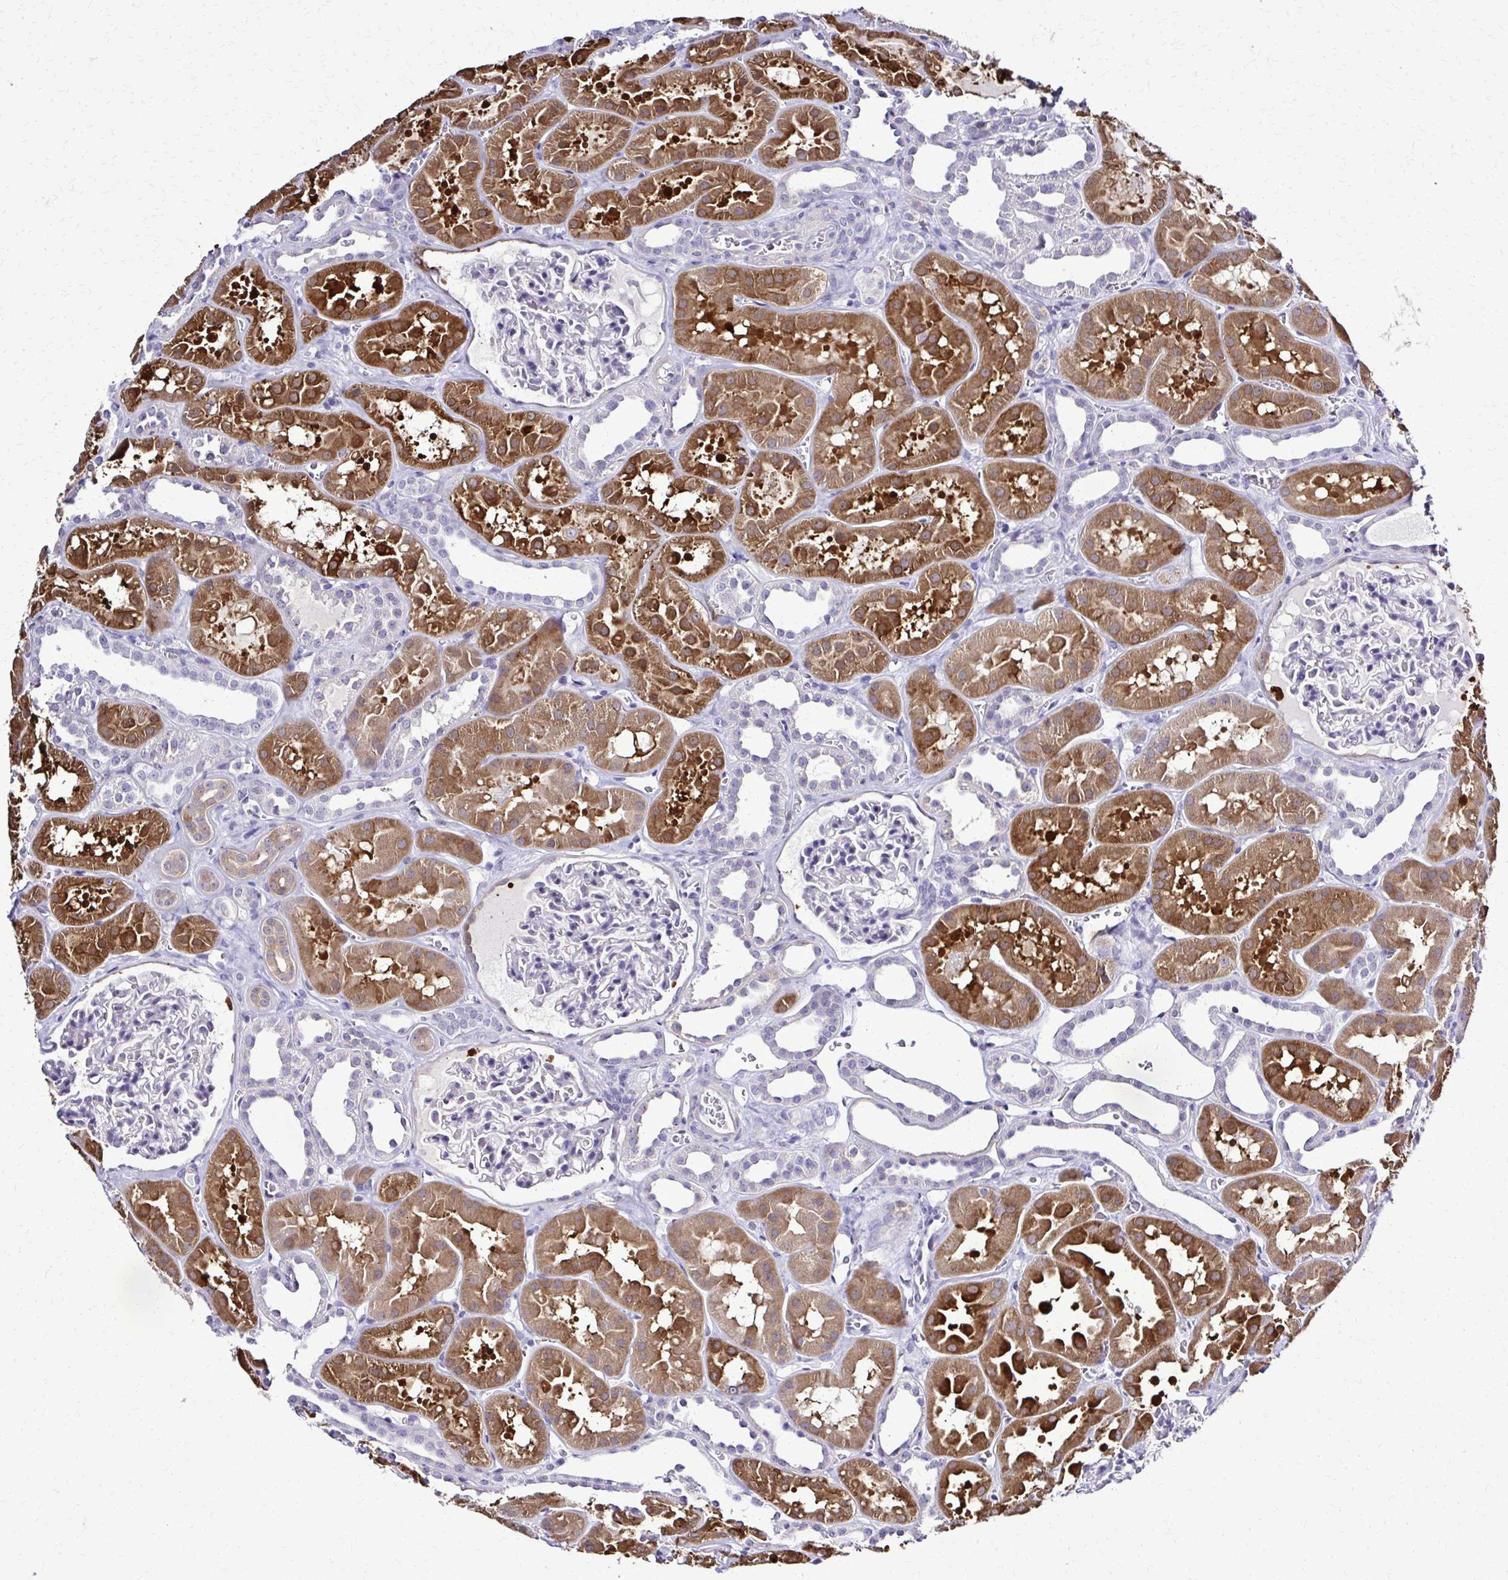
{"staining": {"intensity": "negative", "quantity": "none", "location": "none"}, "tissue": "kidney", "cell_type": "Cells in glomeruli", "image_type": "normal", "snomed": [{"axis": "morphology", "description": "Normal tissue, NOS"}, {"axis": "topography", "description": "Kidney"}], "caption": "Human kidney stained for a protein using immunohistochemistry (IHC) exhibits no positivity in cells in glomeruli.", "gene": "RASL11B", "patient": {"sex": "female", "age": 41}}